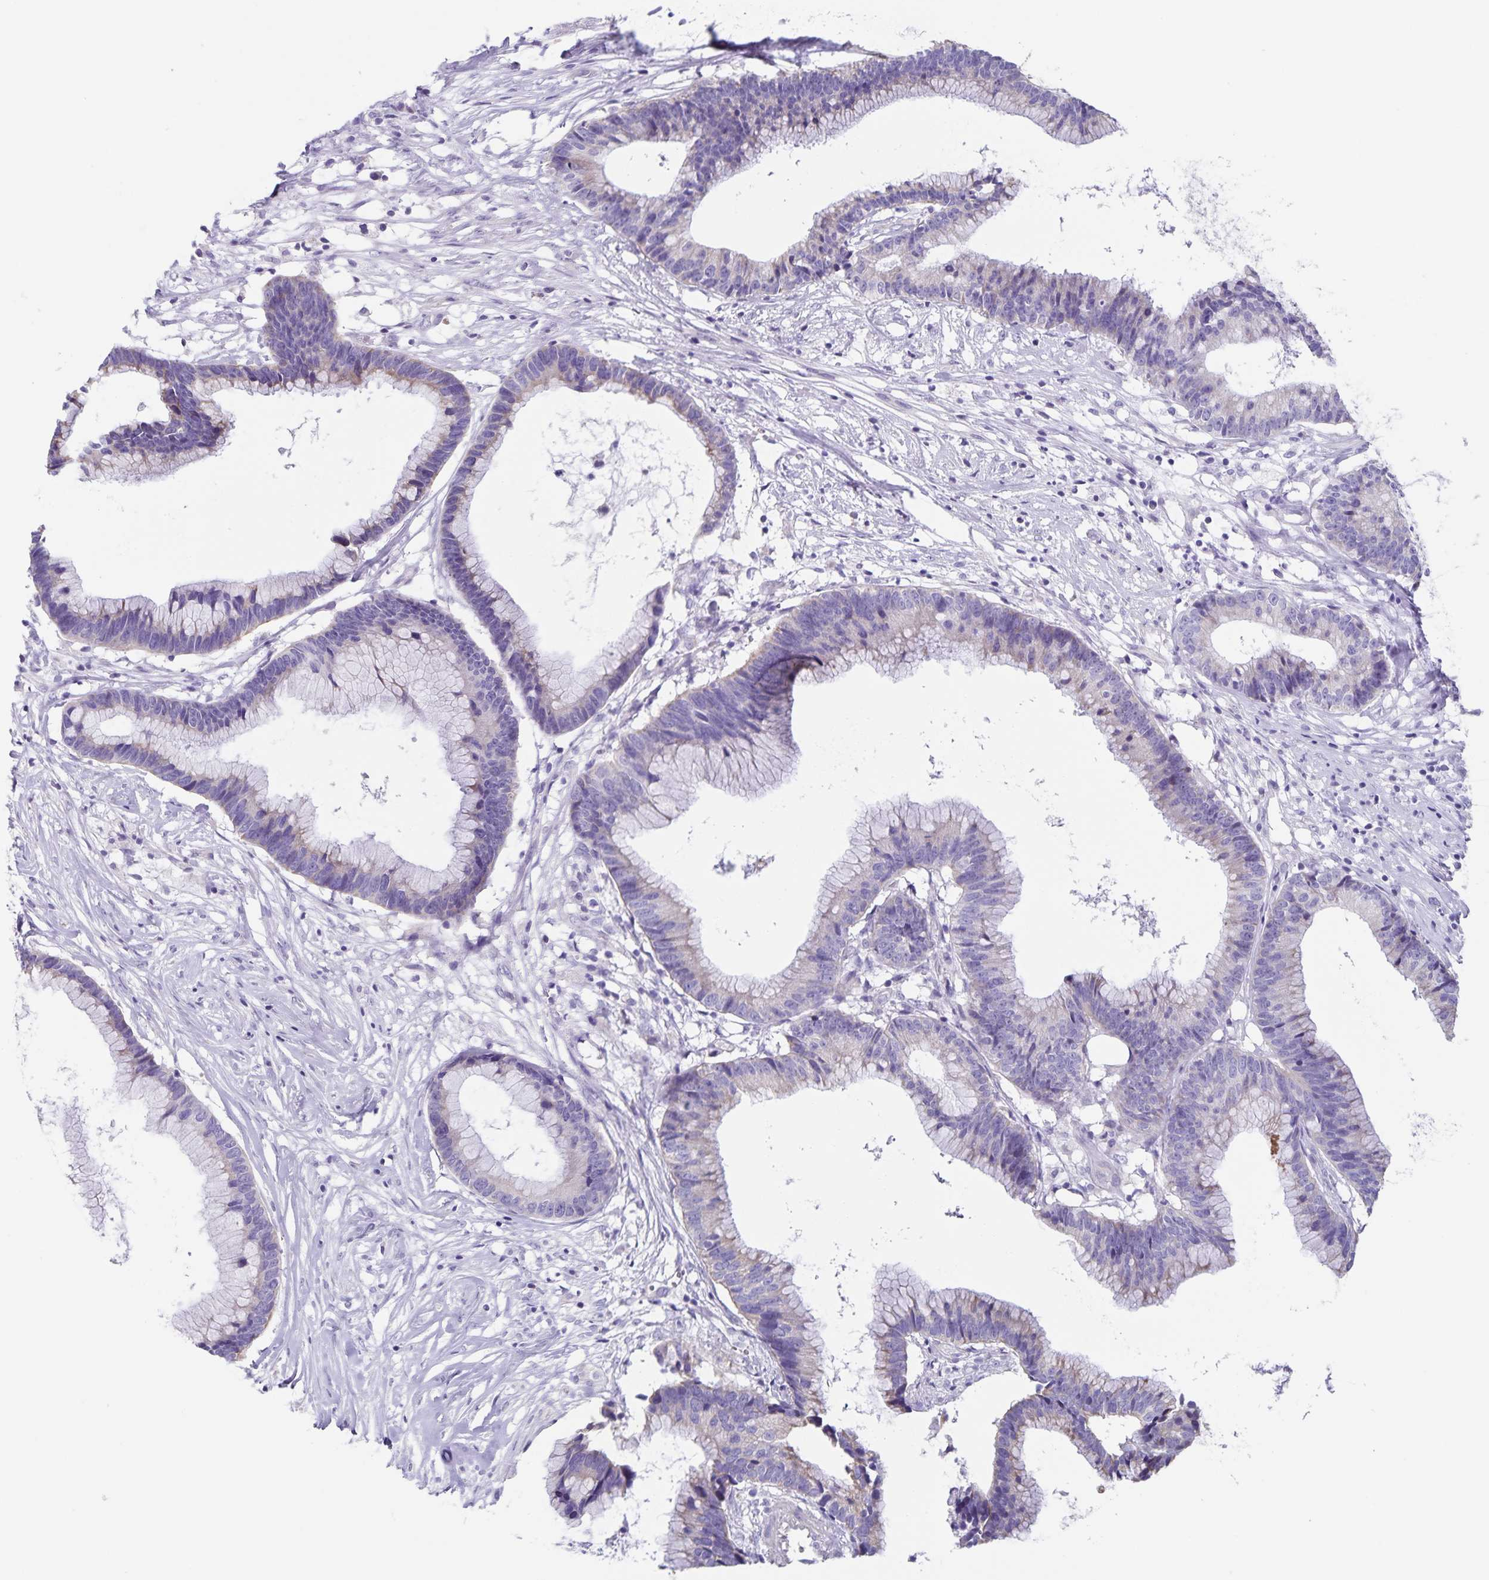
{"staining": {"intensity": "negative", "quantity": "none", "location": "none"}, "tissue": "colorectal cancer", "cell_type": "Tumor cells", "image_type": "cancer", "snomed": [{"axis": "morphology", "description": "Adenocarcinoma, NOS"}, {"axis": "topography", "description": "Colon"}], "caption": "High magnification brightfield microscopy of colorectal cancer (adenocarcinoma) stained with DAB (3,3'-diaminobenzidine) (brown) and counterstained with hematoxylin (blue): tumor cells show no significant positivity.", "gene": "SYNM", "patient": {"sex": "female", "age": 78}}